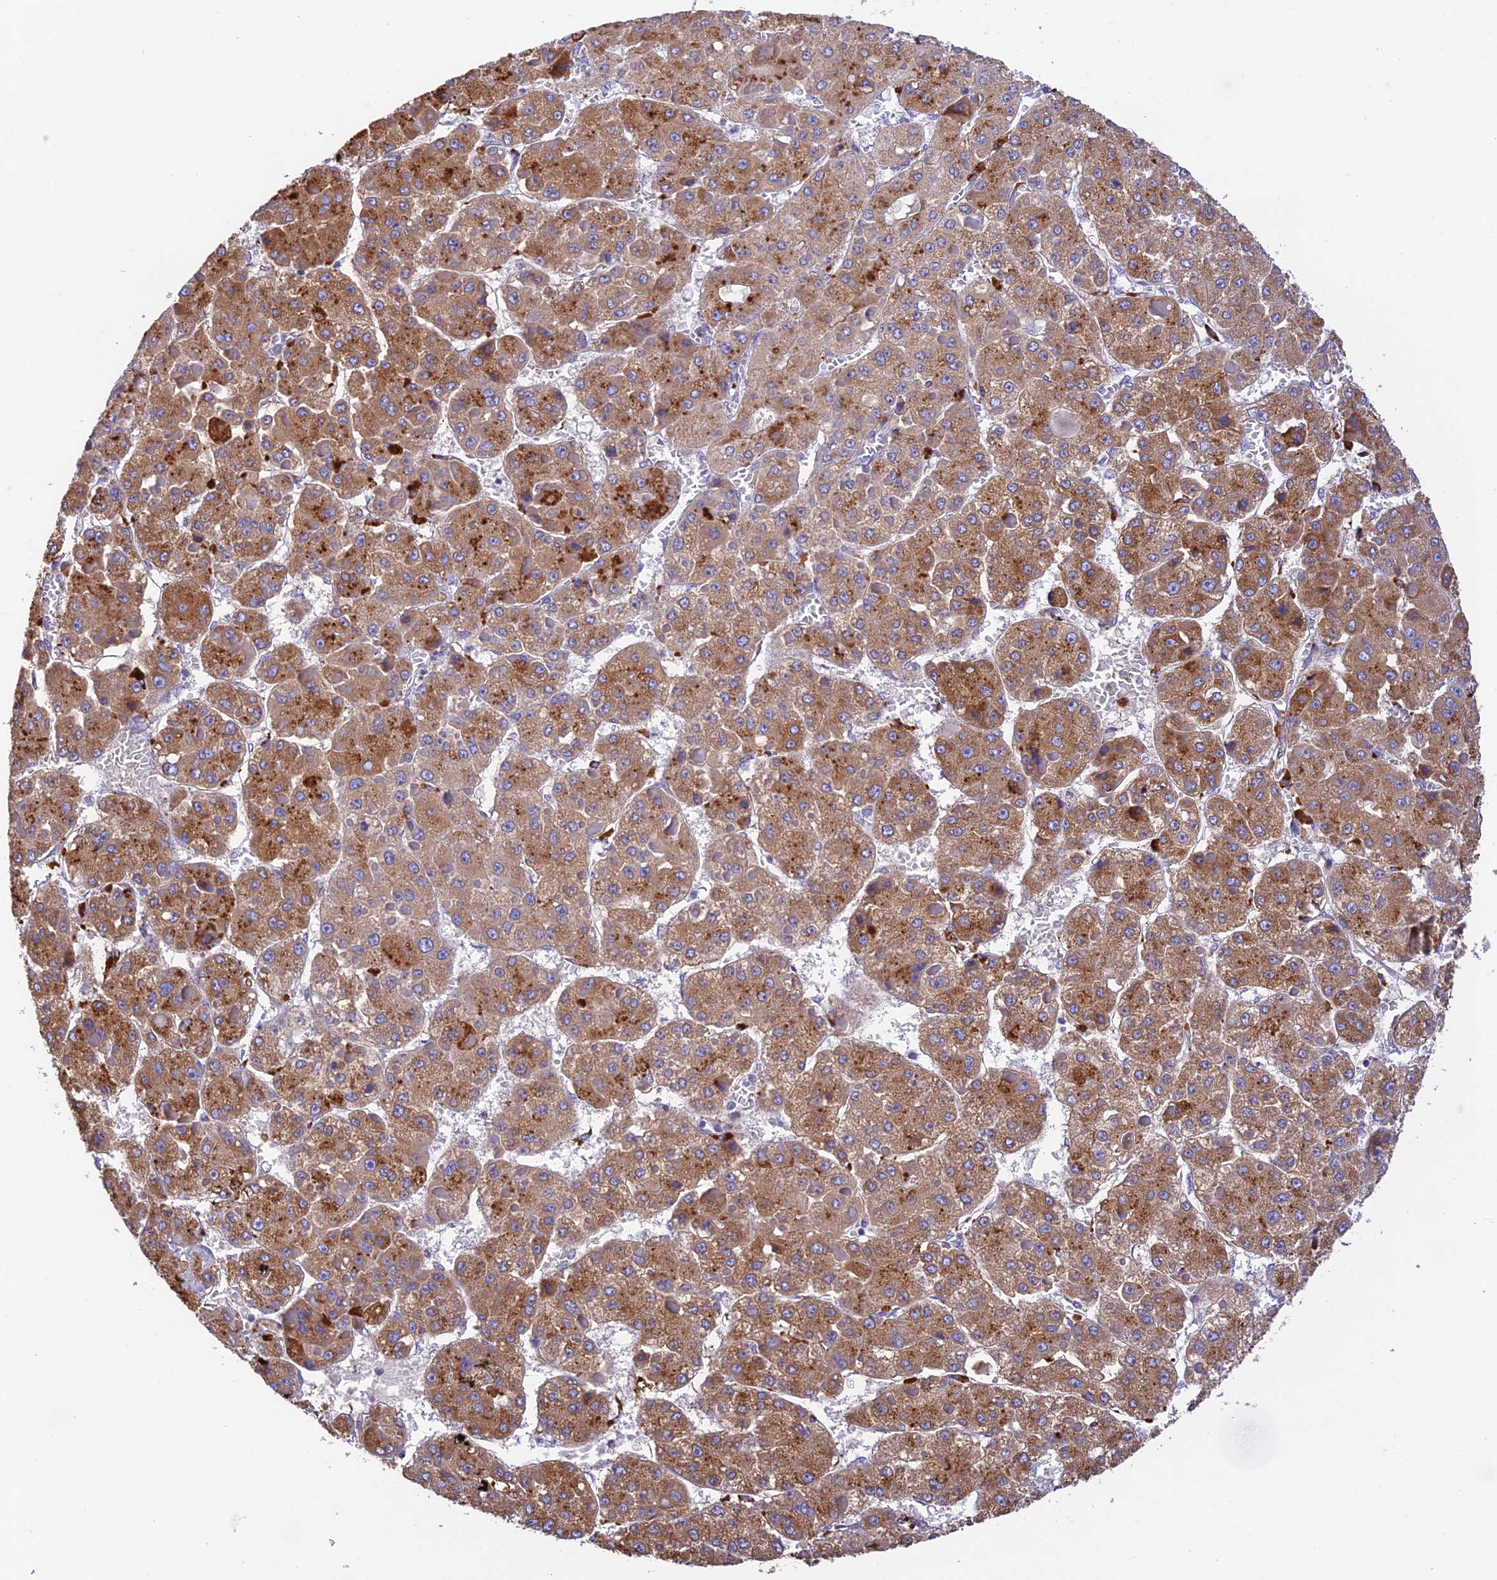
{"staining": {"intensity": "strong", "quantity": ">75%", "location": "cytoplasmic/membranous"}, "tissue": "liver cancer", "cell_type": "Tumor cells", "image_type": "cancer", "snomed": [{"axis": "morphology", "description": "Carcinoma, Hepatocellular, NOS"}, {"axis": "topography", "description": "Liver"}], "caption": "Human liver cancer (hepatocellular carcinoma) stained with a protein marker displays strong staining in tumor cells.", "gene": "VKORC1", "patient": {"sex": "female", "age": 73}}